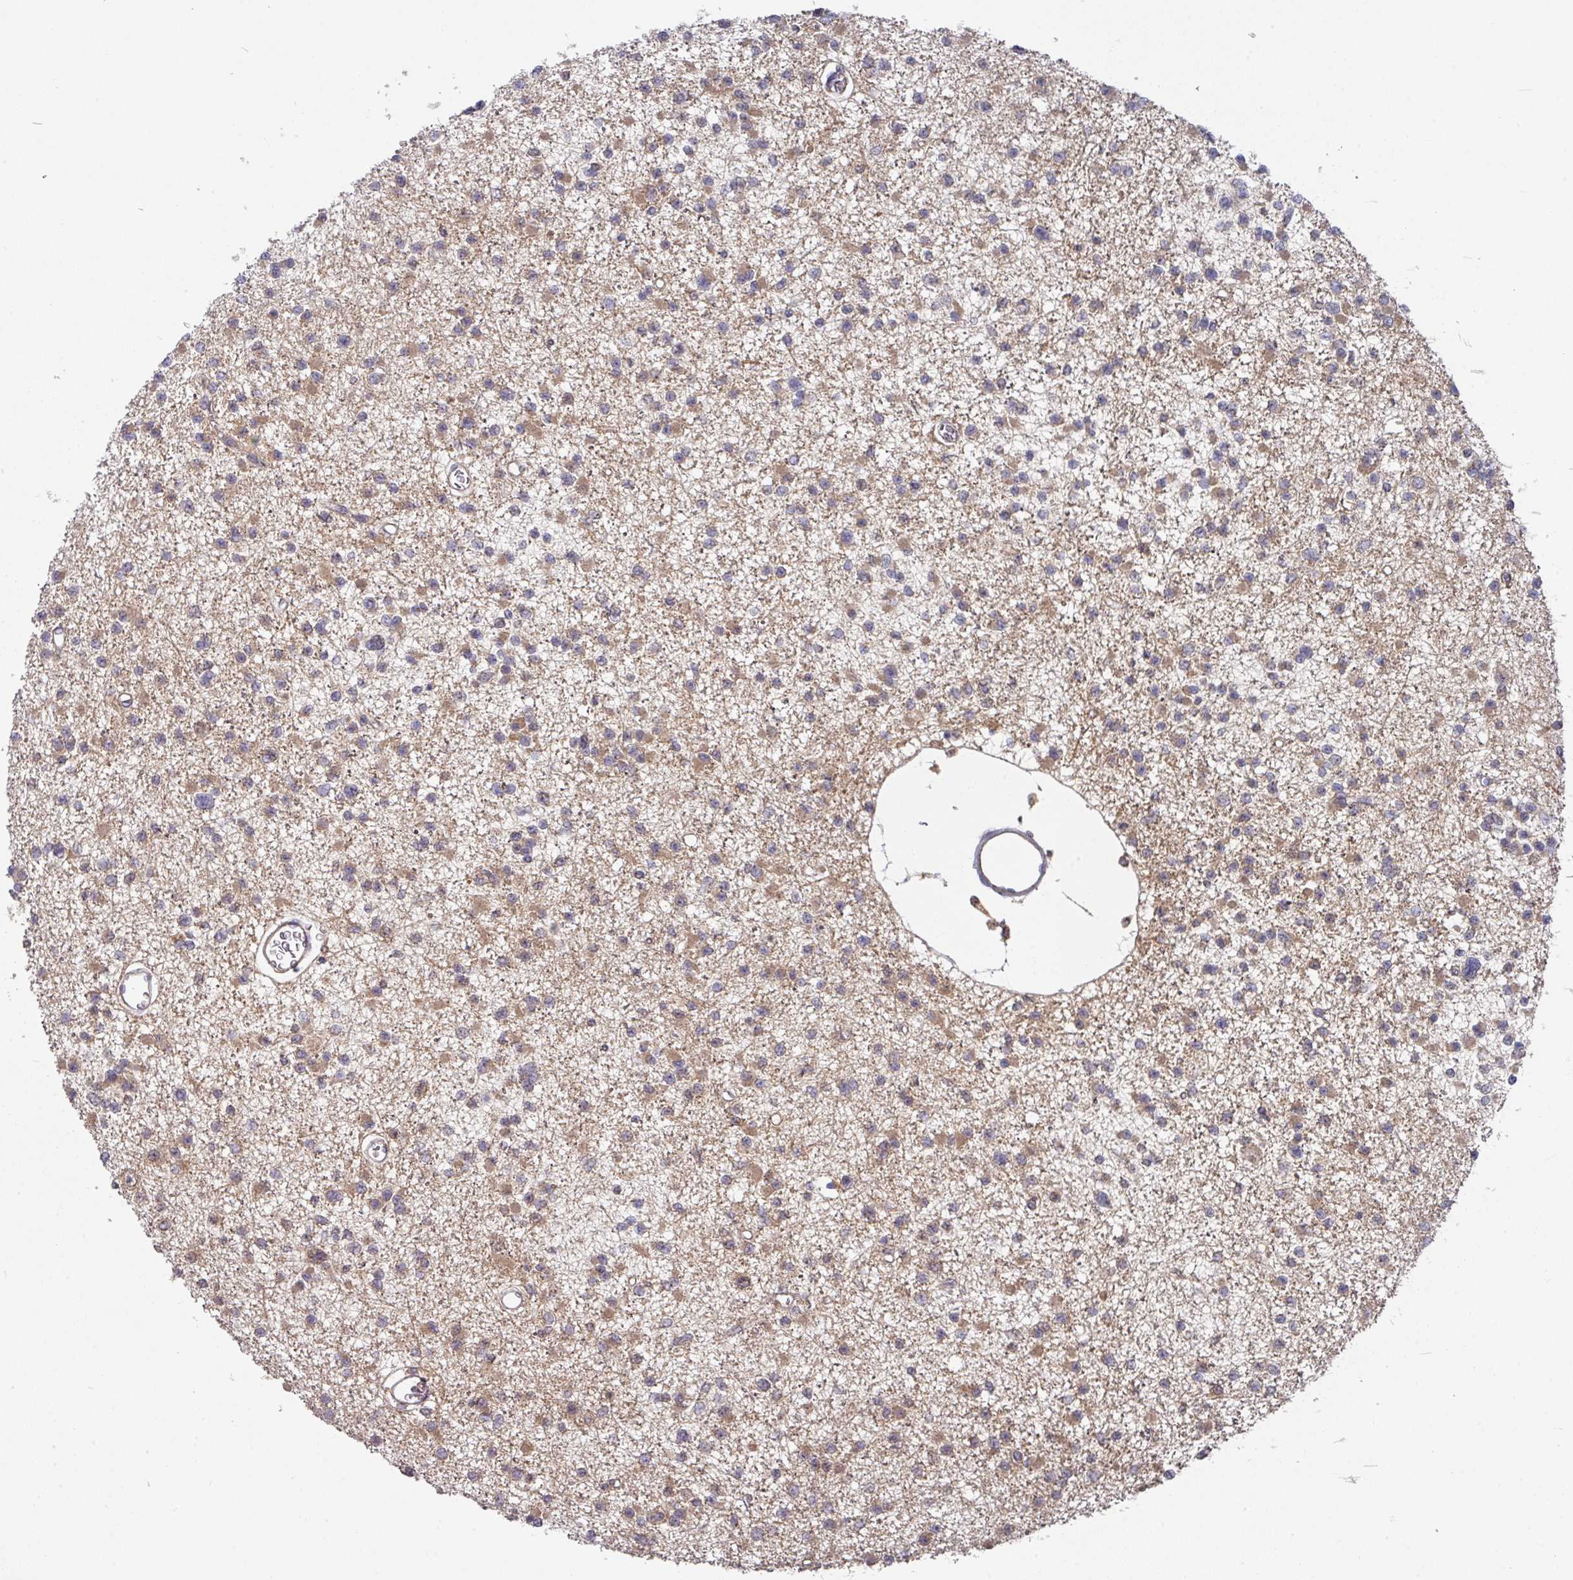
{"staining": {"intensity": "weak", "quantity": ">75%", "location": "cytoplasmic/membranous"}, "tissue": "glioma", "cell_type": "Tumor cells", "image_type": "cancer", "snomed": [{"axis": "morphology", "description": "Glioma, malignant, Low grade"}, {"axis": "topography", "description": "Brain"}], "caption": "Low-grade glioma (malignant) tissue shows weak cytoplasmic/membranous expression in approximately >75% of tumor cells, visualized by immunohistochemistry.", "gene": "EXTL3", "patient": {"sex": "female", "age": 22}}